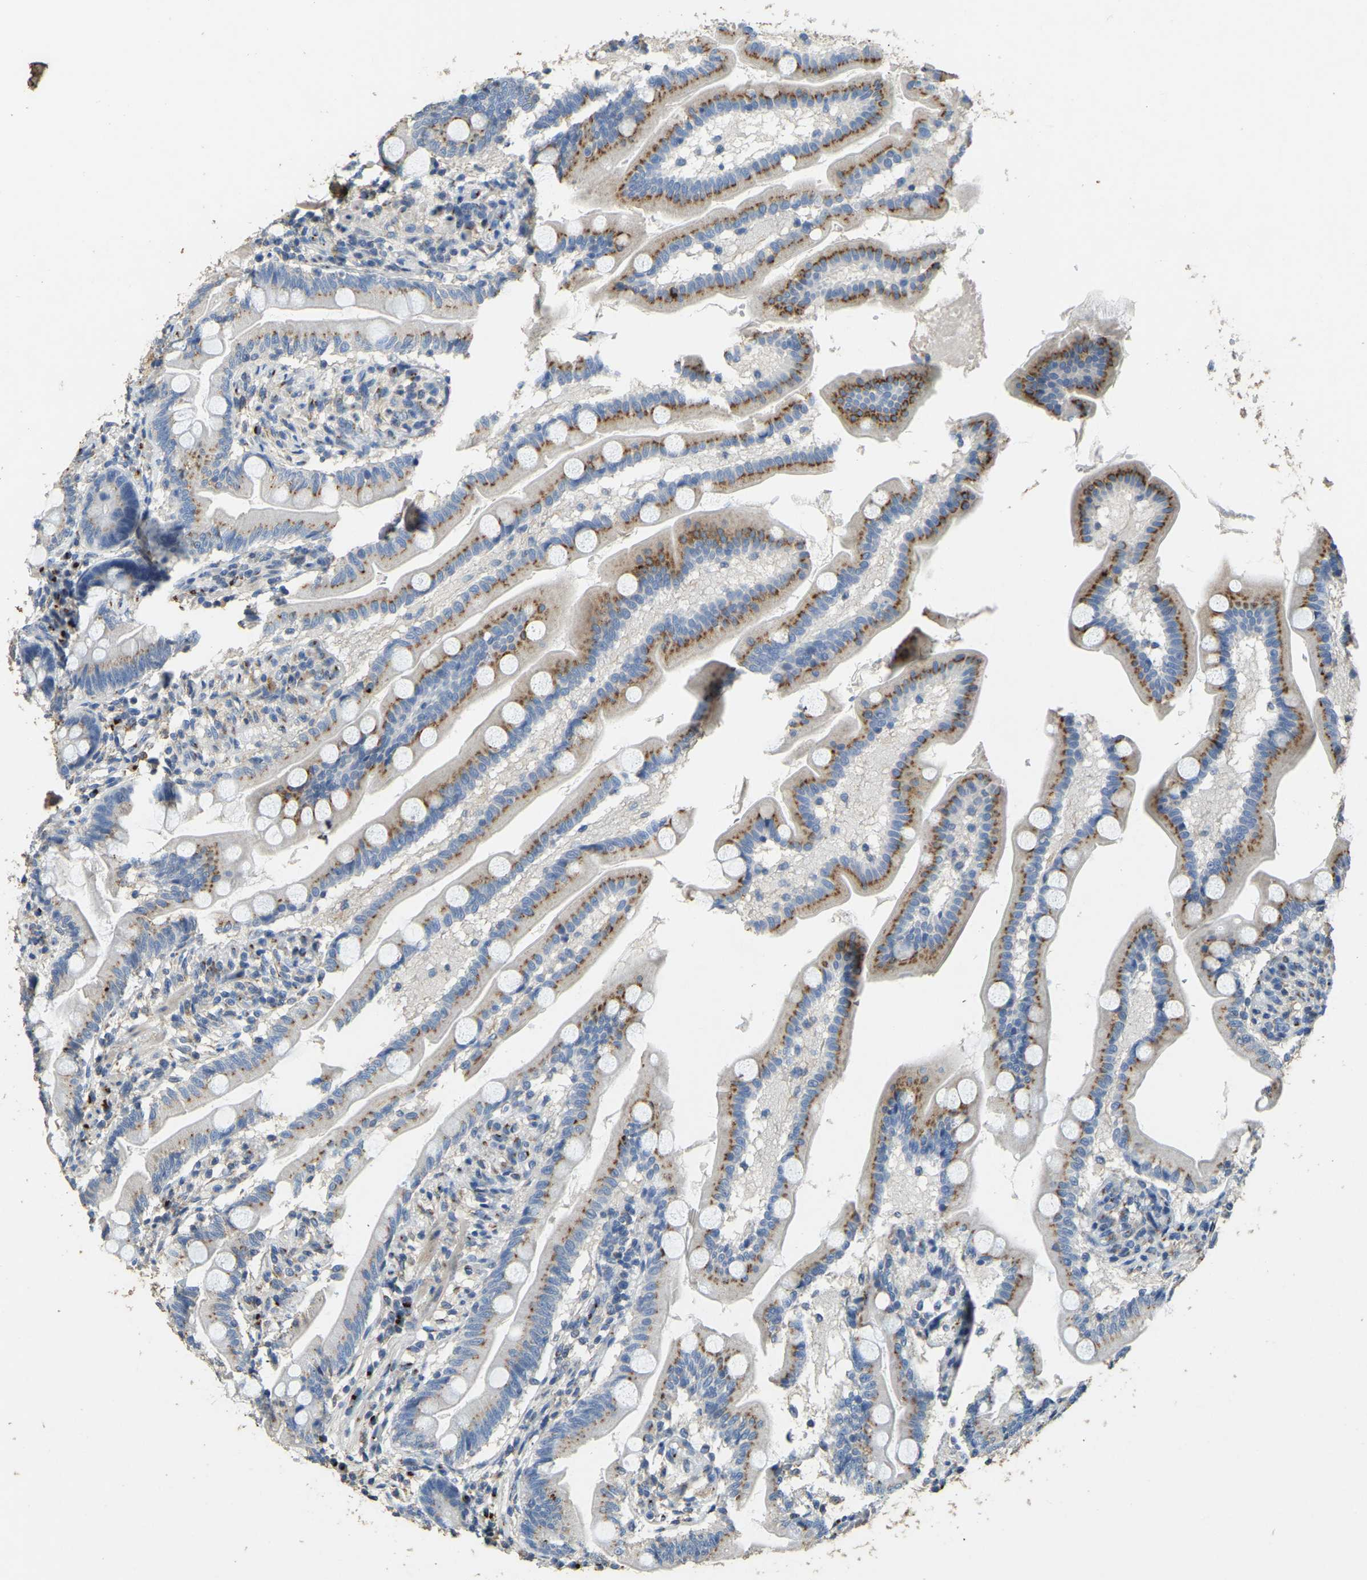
{"staining": {"intensity": "moderate", "quantity": "25%-75%", "location": "cytoplasmic/membranous"}, "tissue": "small intestine", "cell_type": "Glandular cells", "image_type": "normal", "snomed": [{"axis": "morphology", "description": "Normal tissue, NOS"}, {"axis": "topography", "description": "Small intestine"}], "caption": "Benign small intestine reveals moderate cytoplasmic/membranous staining in approximately 25%-75% of glandular cells, visualized by immunohistochemistry.", "gene": "FAM174A", "patient": {"sex": "female", "age": 56}}